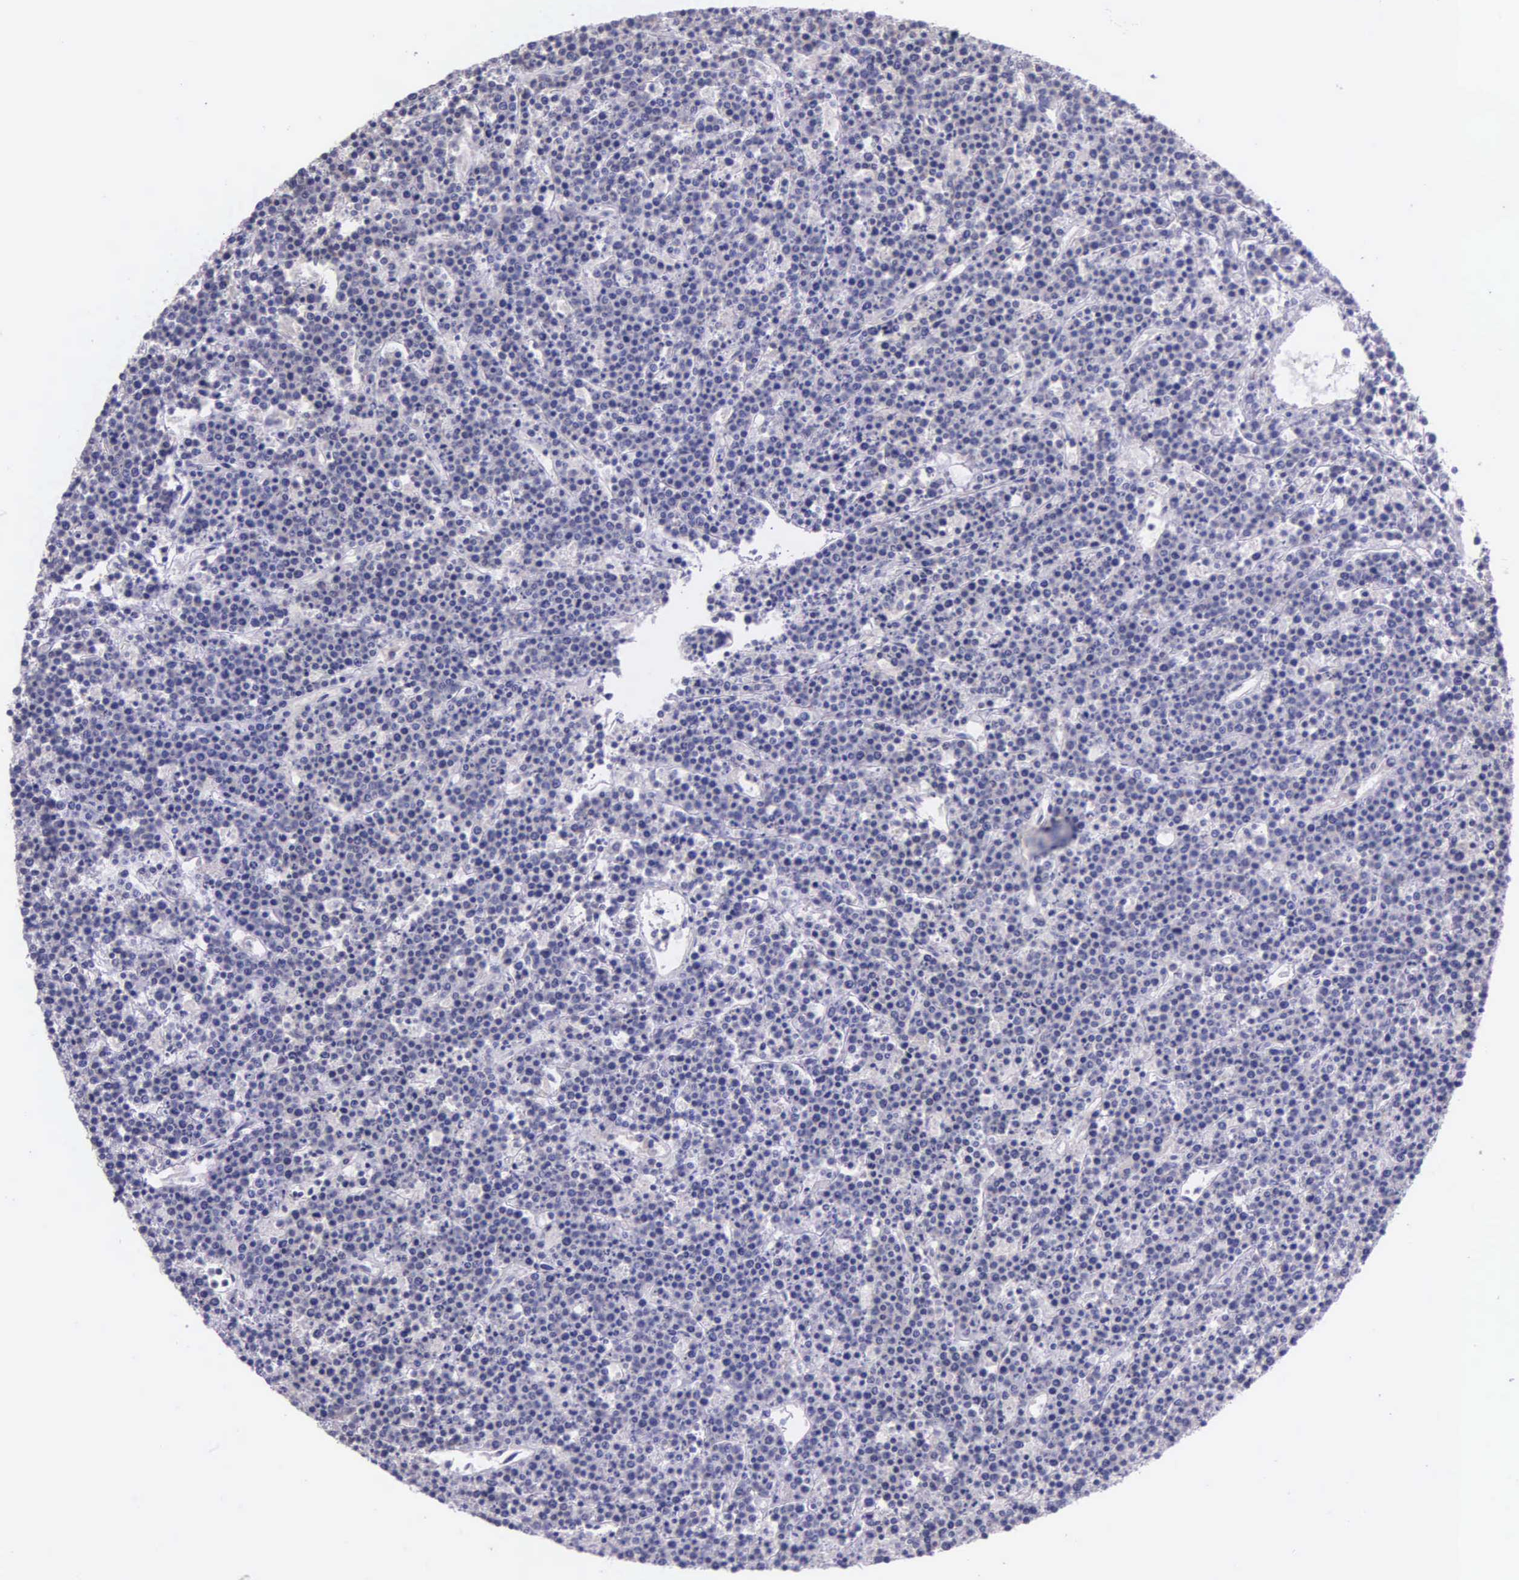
{"staining": {"intensity": "negative", "quantity": "none", "location": "none"}, "tissue": "lymphoma", "cell_type": "Tumor cells", "image_type": "cancer", "snomed": [{"axis": "morphology", "description": "Malignant lymphoma, non-Hodgkin's type, High grade"}, {"axis": "topography", "description": "Ovary"}], "caption": "IHC image of neoplastic tissue: human lymphoma stained with DAB reveals no significant protein staining in tumor cells.", "gene": "THSD7A", "patient": {"sex": "female", "age": 56}}